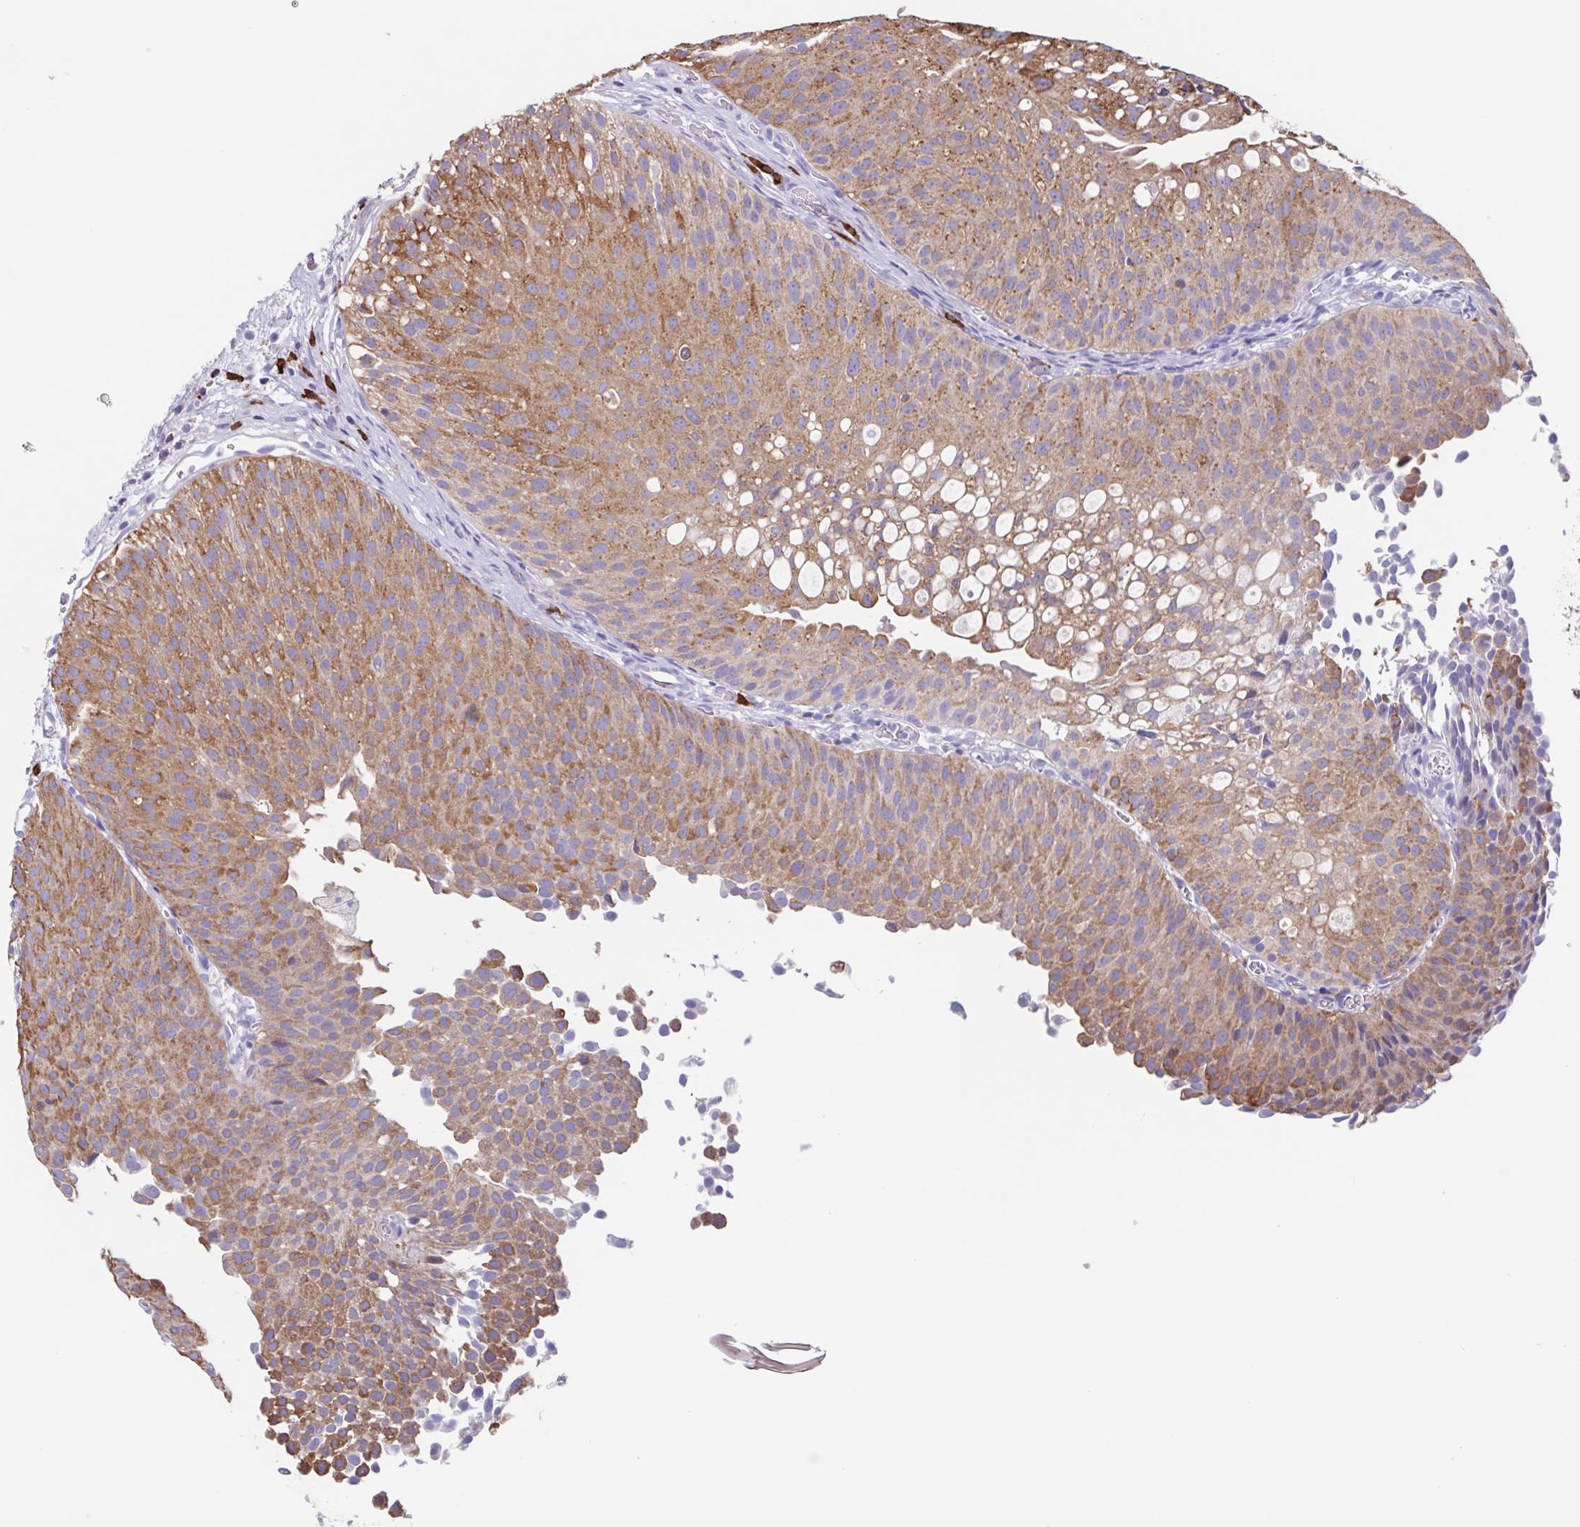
{"staining": {"intensity": "moderate", "quantity": ">75%", "location": "cytoplasmic/membranous"}, "tissue": "urothelial cancer", "cell_type": "Tumor cells", "image_type": "cancer", "snomed": [{"axis": "morphology", "description": "Urothelial carcinoma, Low grade"}, {"axis": "topography", "description": "Urinary bladder"}], "caption": "Immunohistochemistry (IHC) histopathology image of low-grade urothelial carcinoma stained for a protein (brown), which reveals medium levels of moderate cytoplasmic/membranous staining in about >75% of tumor cells.", "gene": "TPD52", "patient": {"sex": "male", "age": 80}}